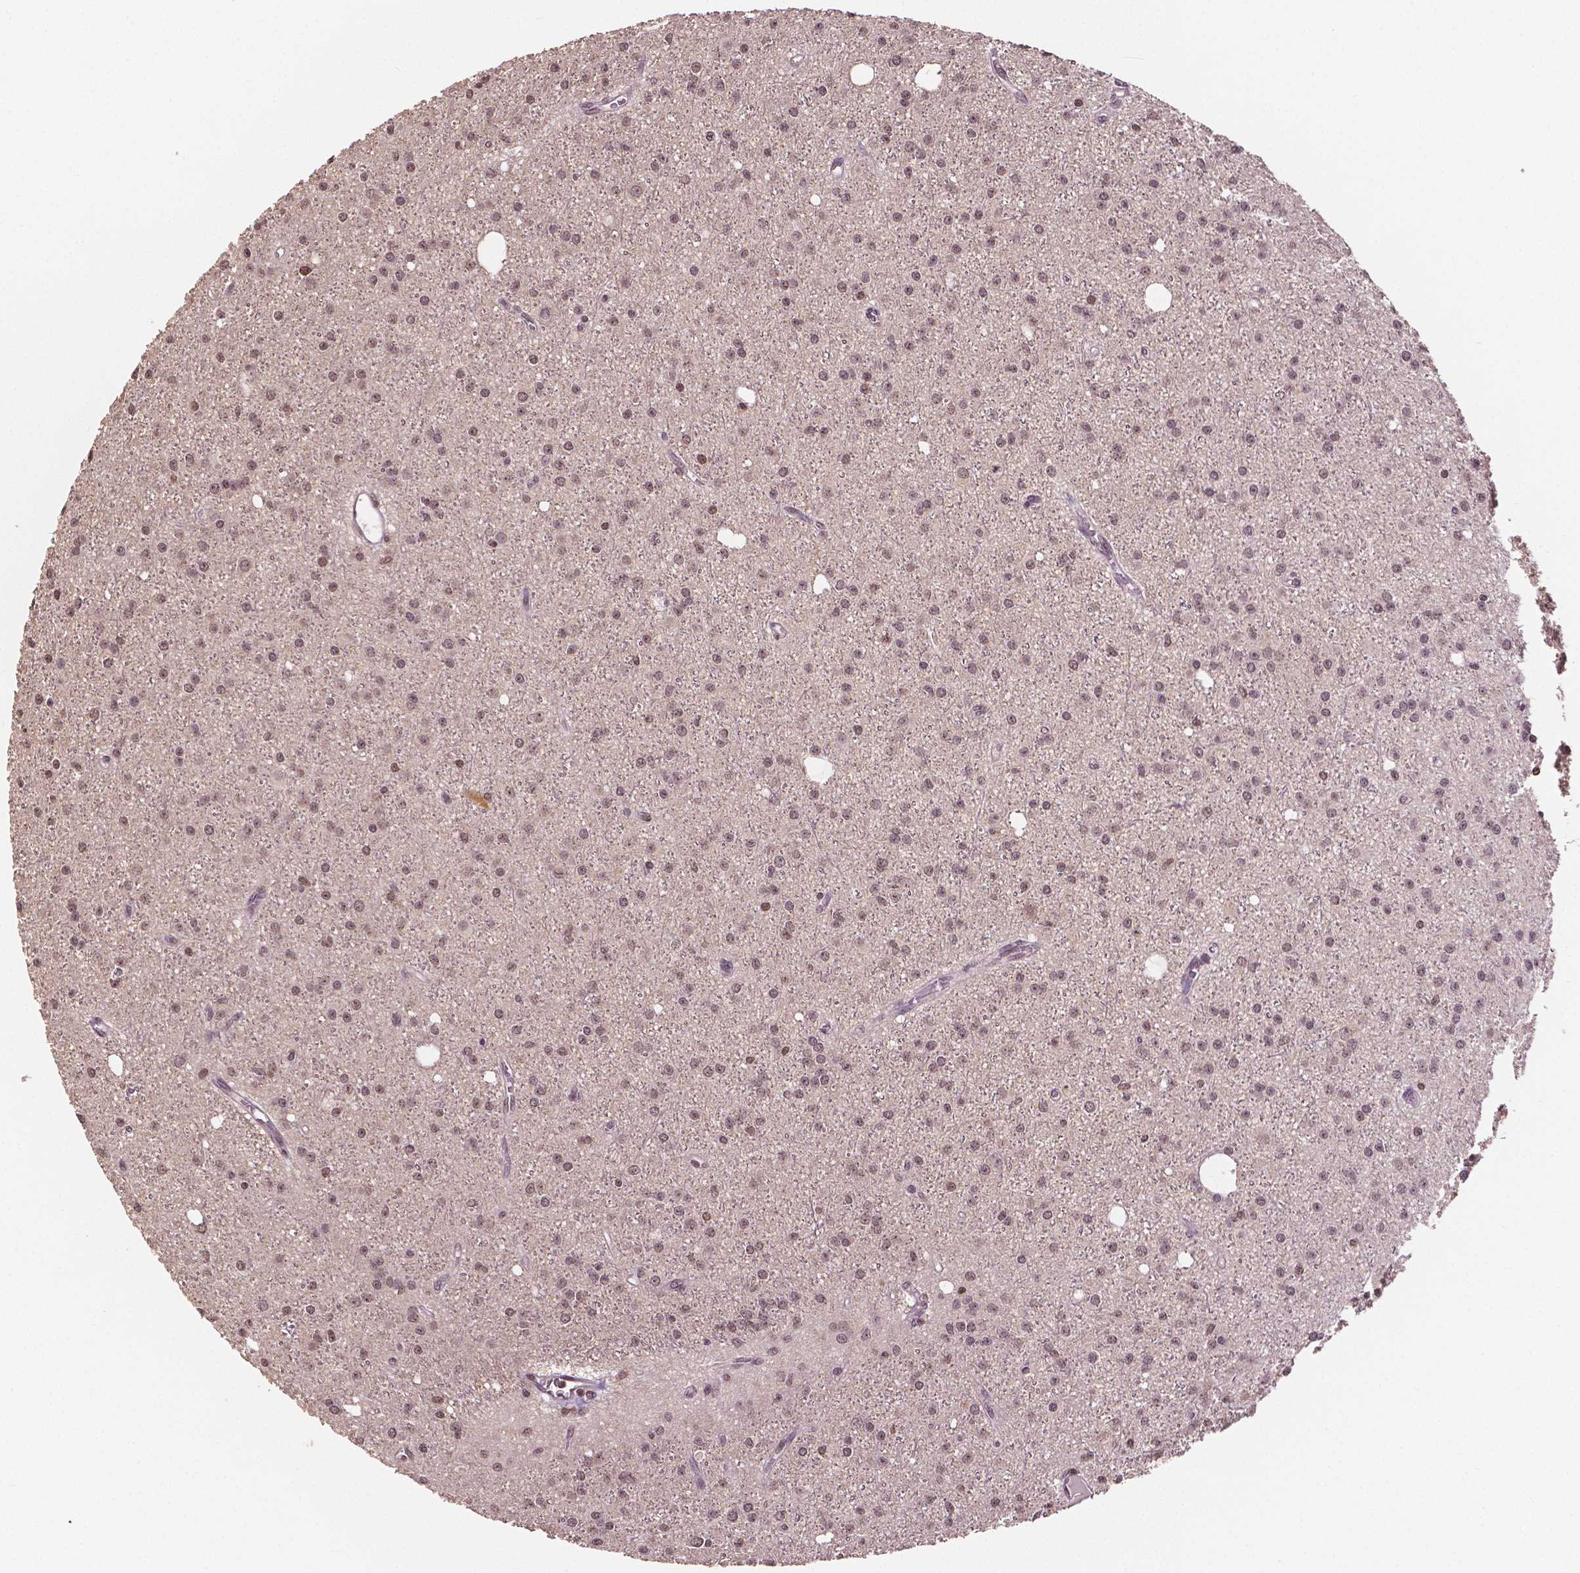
{"staining": {"intensity": "moderate", "quantity": ">75%", "location": "nuclear"}, "tissue": "glioma", "cell_type": "Tumor cells", "image_type": "cancer", "snomed": [{"axis": "morphology", "description": "Glioma, malignant, Low grade"}, {"axis": "topography", "description": "Brain"}], "caption": "Protein staining reveals moderate nuclear positivity in about >75% of tumor cells in low-grade glioma (malignant).", "gene": "DEK", "patient": {"sex": "male", "age": 27}}